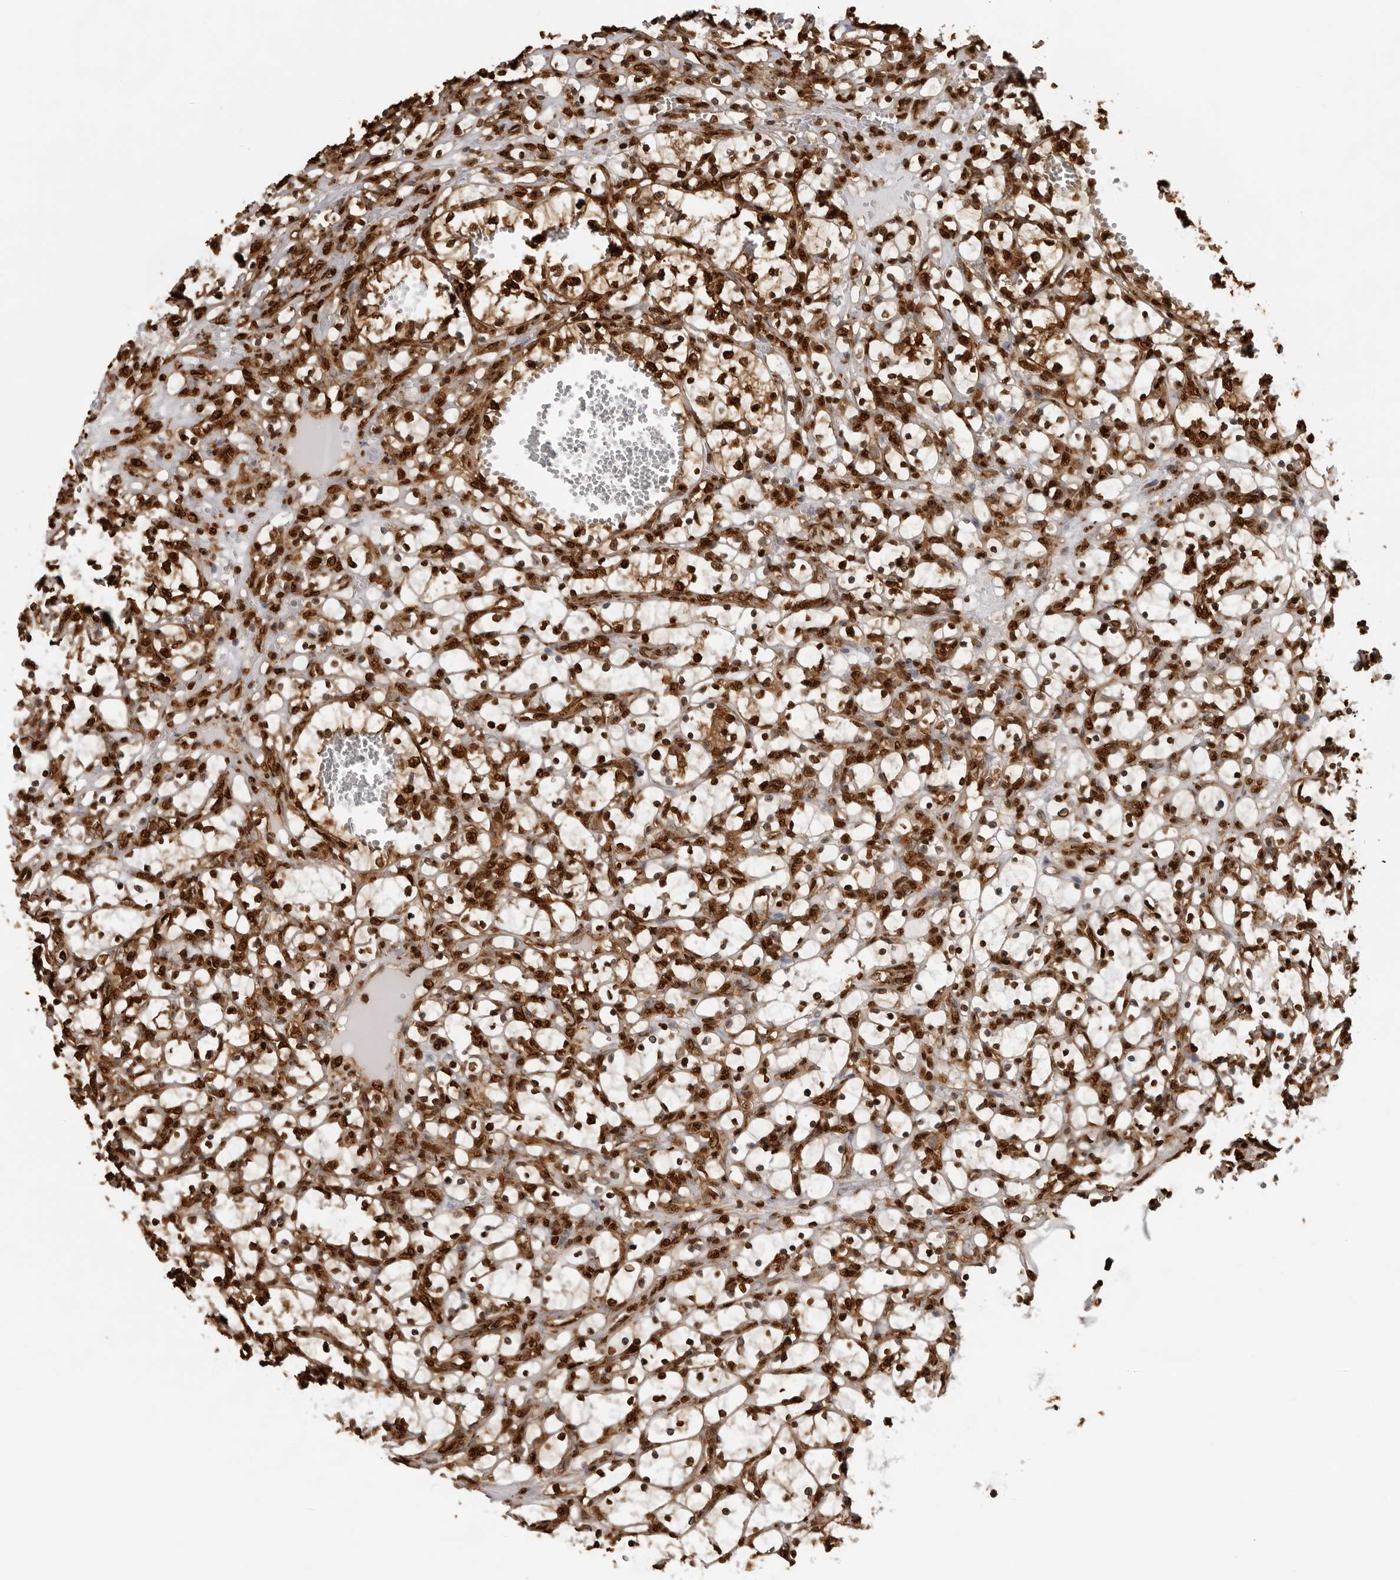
{"staining": {"intensity": "strong", "quantity": ">75%", "location": "cytoplasmic/membranous,nuclear"}, "tissue": "renal cancer", "cell_type": "Tumor cells", "image_type": "cancer", "snomed": [{"axis": "morphology", "description": "Adenocarcinoma, NOS"}, {"axis": "topography", "description": "Kidney"}], "caption": "Immunohistochemical staining of adenocarcinoma (renal) shows high levels of strong cytoplasmic/membranous and nuclear protein positivity in approximately >75% of tumor cells. The protein is shown in brown color, while the nuclei are stained blue.", "gene": "ZFP91", "patient": {"sex": "female", "age": 69}}